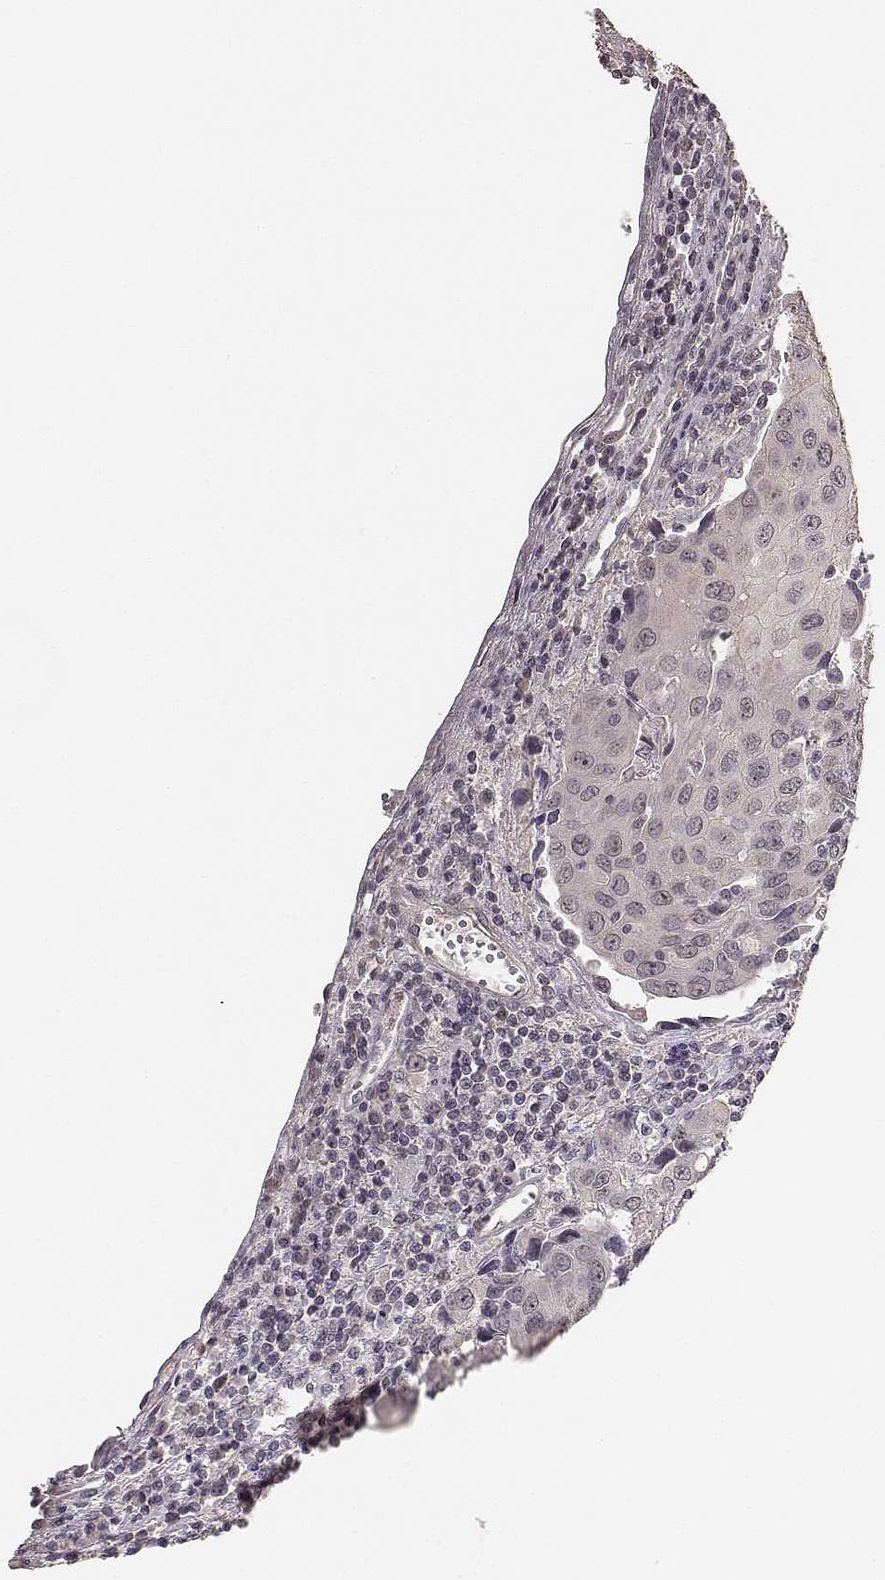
{"staining": {"intensity": "negative", "quantity": "none", "location": "none"}, "tissue": "urothelial cancer", "cell_type": "Tumor cells", "image_type": "cancer", "snomed": [{"axis": "morphology", "description": "Urothelial carcinoma, High grade"}, {"axis": "topography", "description": "Urinary bladder"}], "caption": "Image shows no protein staining in tumor cells of urothelial cancer tissue.", "gene": "LY6K", "patient": {"sex": "female", "age": 85}}